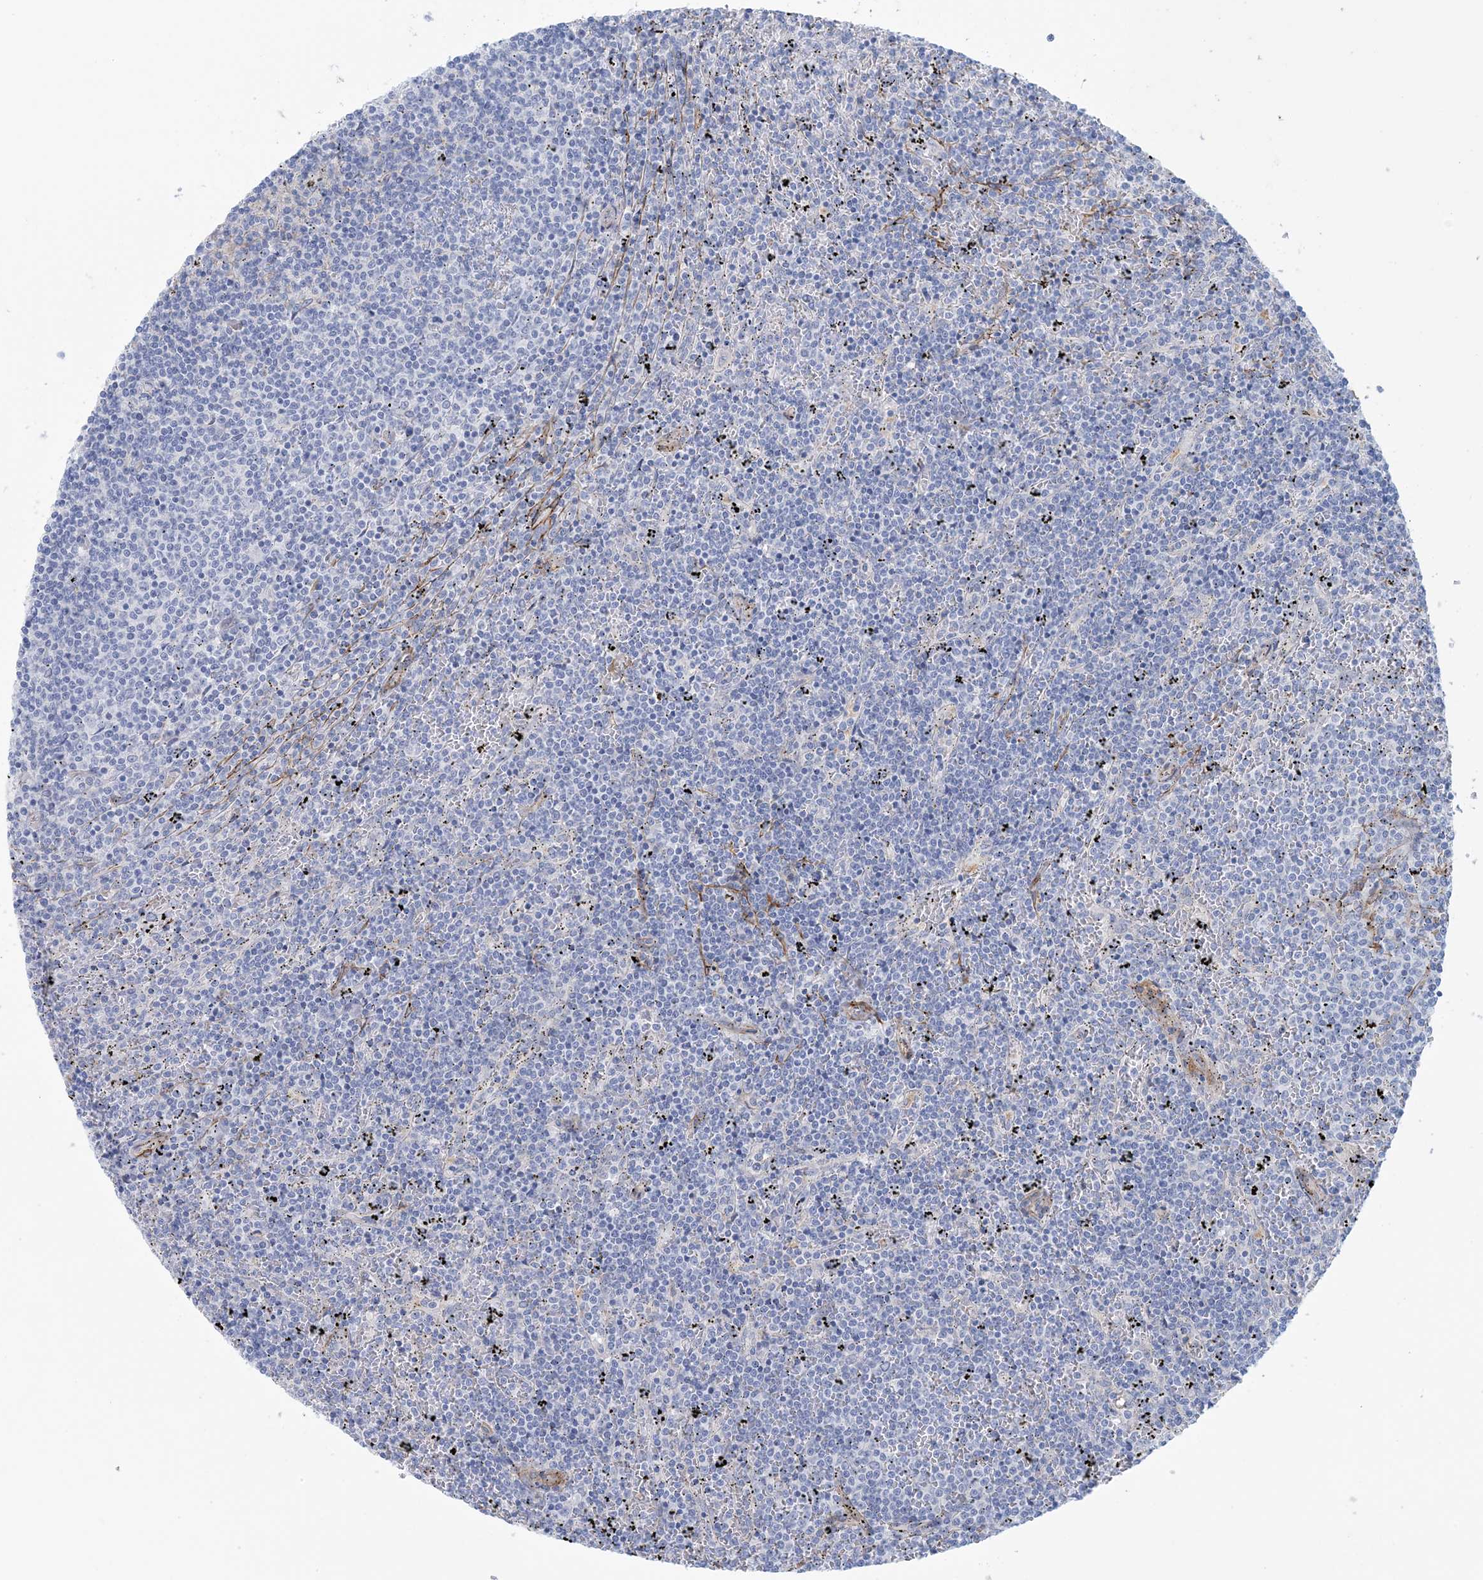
{"staining": {"intensity": "negative", "quantity": "none", "location": "none"}, "tissue": "lymphoma", "cell_type": "Tumor cells", "image_type": "cancer", "snomed": [{"axis": "morphology", "description": "Malignant lymphoma, non-Hodgkin's type, Low grade"}, {"axis": "topography", "description": "Spleen"}], "caption": "High power microscopy photomicrograph of an IHC photomicrograph of malignant lymphoma, non-Hodgkin's type (low-grade), revealing no significant expression in tumor cells. (IHC, brightfield microscopy, high magnification).", "gene": "SHANK1", "patient": {"sex": "female", "age": 50}}